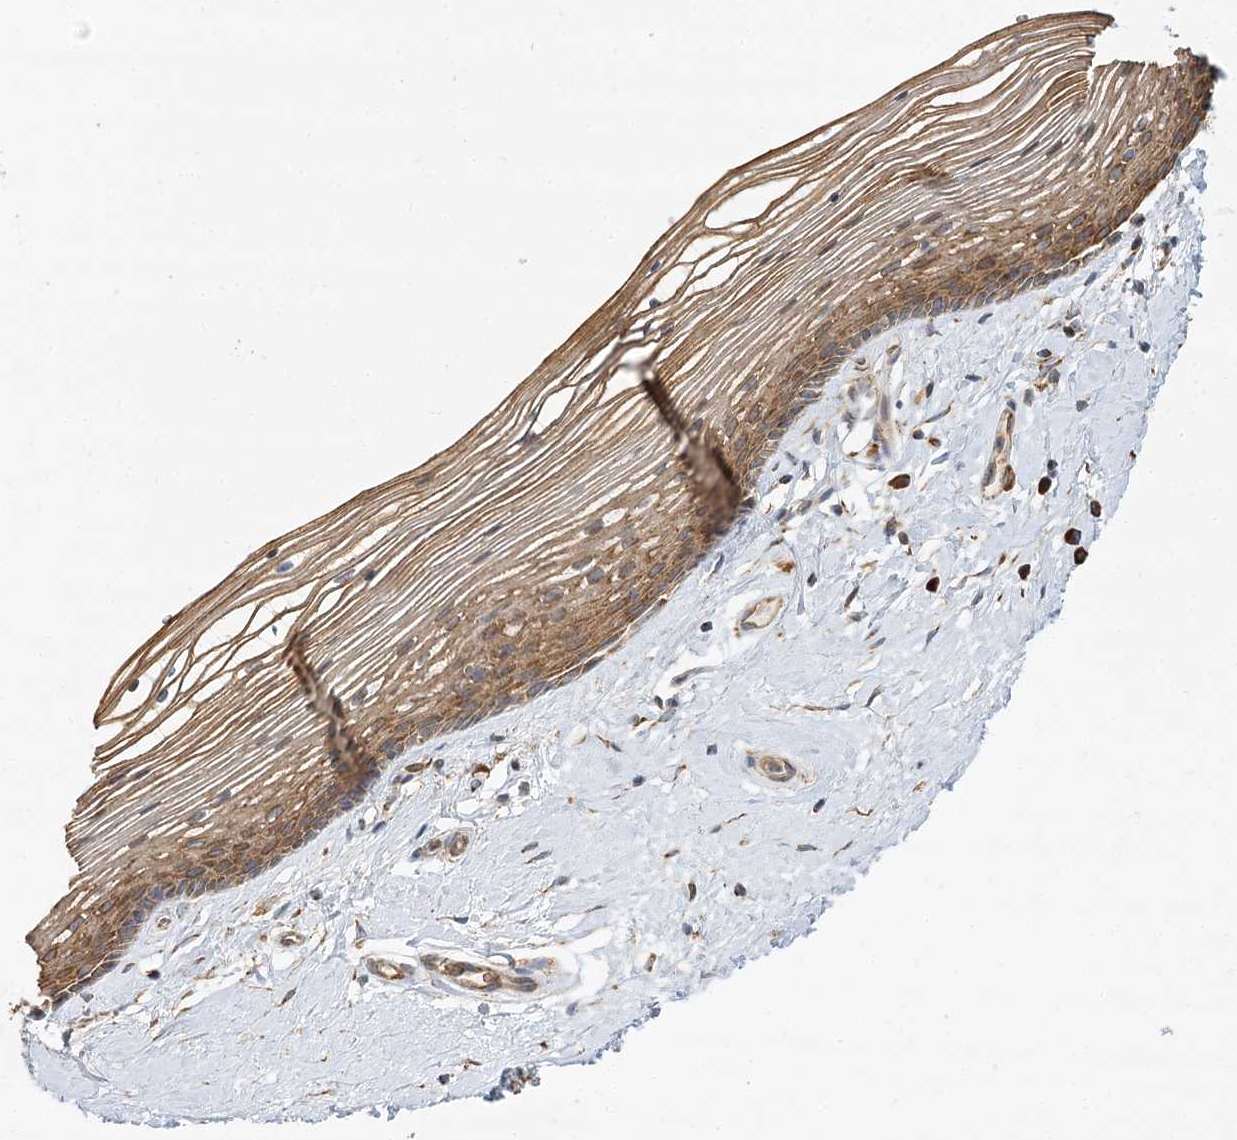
{"staining": {"intensity": "moderate", "quantity": ">75%", "location": "cytoplasmic/membranous"}, "tissue": "vagina", "cell_type": "Squamous epithelial cells", "image_type": "normal", "snomed": [{"axis": "morphology", "description": "Normal tissue, NOS"}, {"axis": "topography", "description": "Vagina"}], "caption": "The micrograph demonstrates staining of unremarkable vagina, revealing moderate cytoplasmic/membranous protein staining (brown color) within squamous epithelial cells.", "gene": "ZFYVE16", "patient": {"sex": "female", "age": 46}}